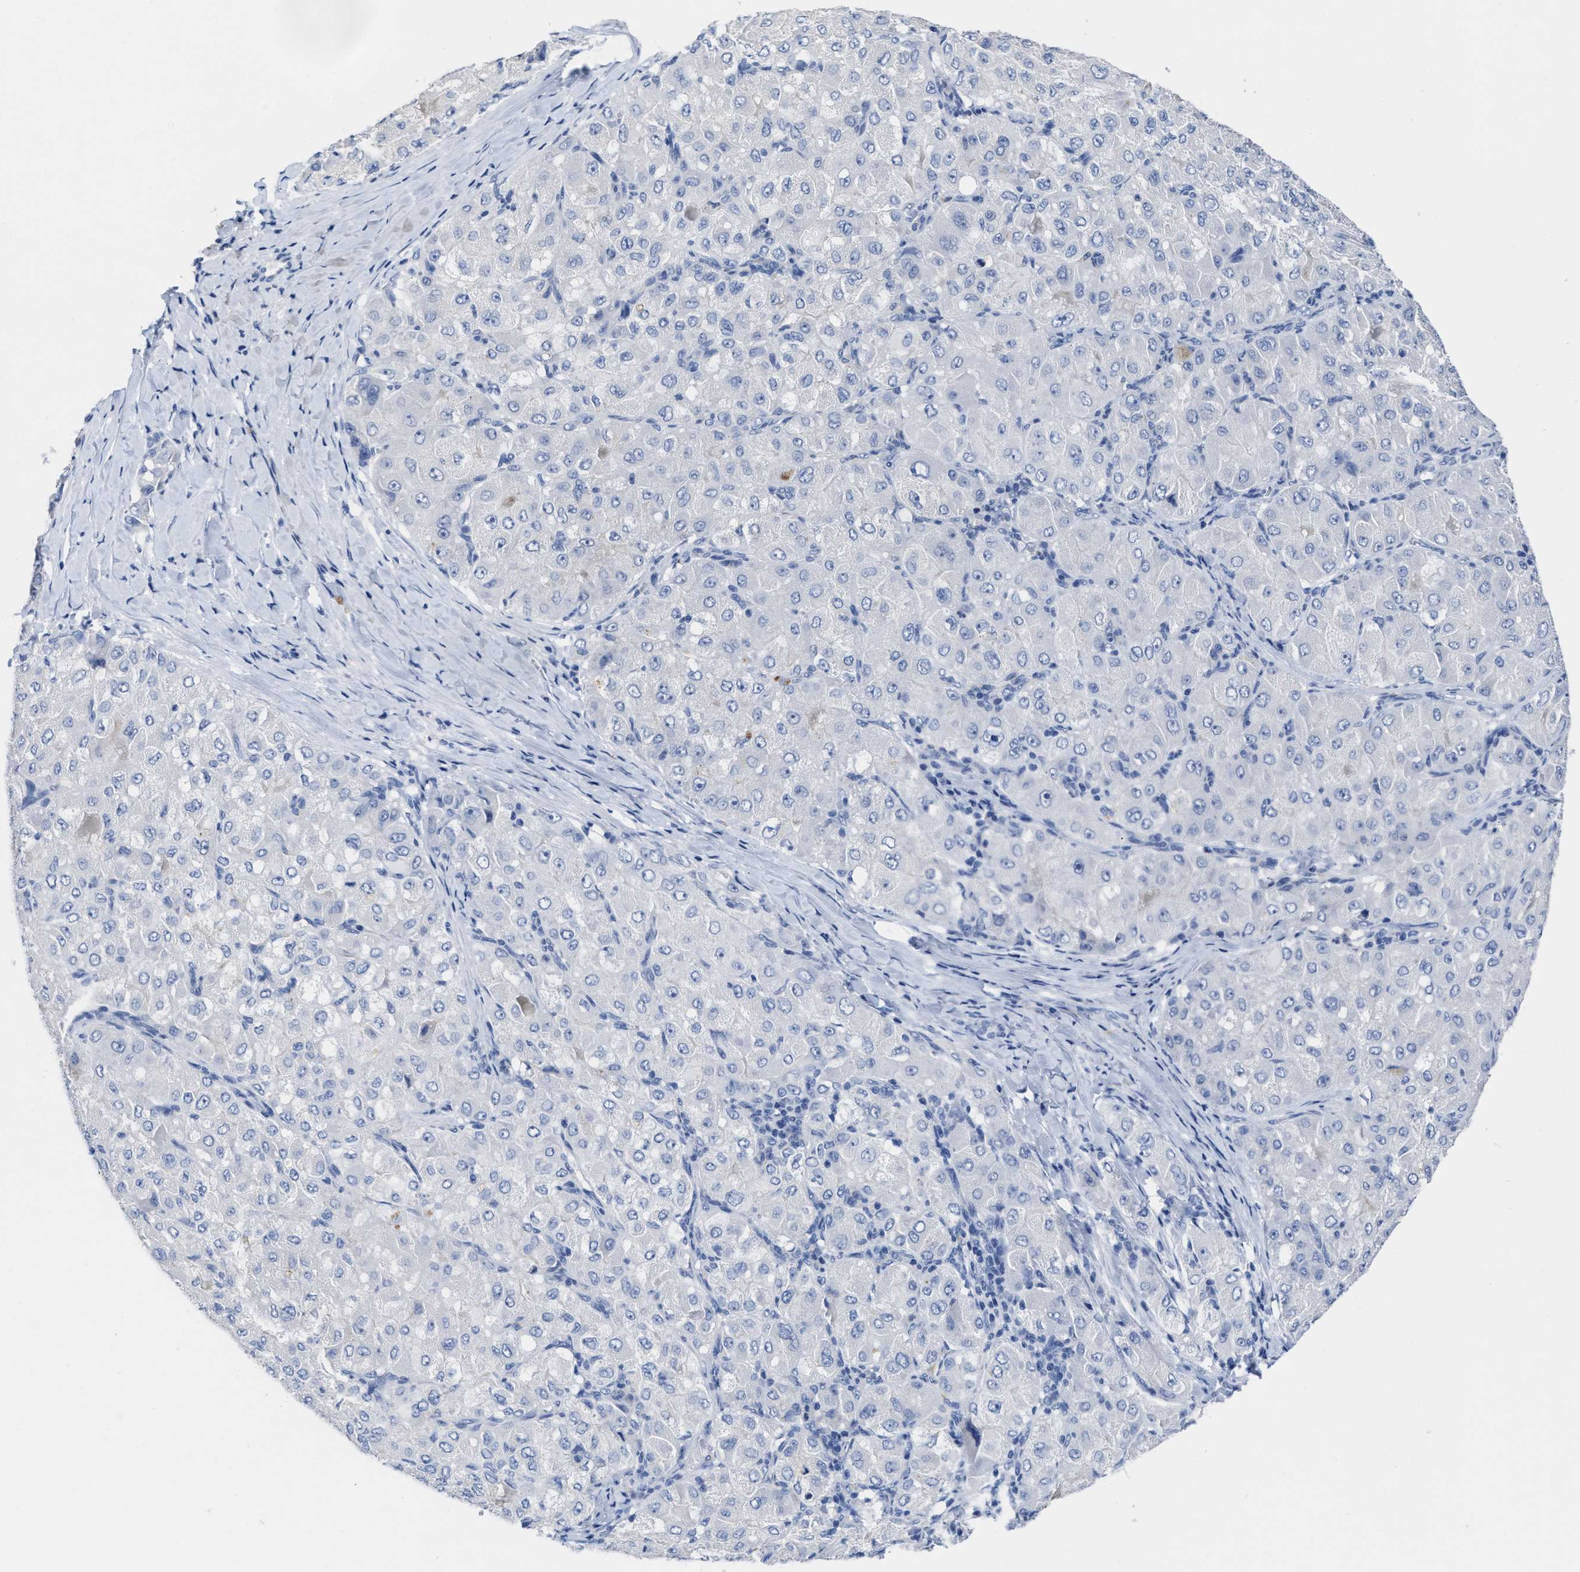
{"staining": {"intensity": "negative", "quantity": "none", "location": "none"}, "tissue": "liver cancer", "cell_type": "Tumor cells", "image_type": "cancer", "snomed": [{"axis": "morphology", "description": "Carcinoma, Hepatocellular, NOS"}, {"axis": "topography", "description": "Liver"}], "caption": "Immunohistochemistry of hepatocellular carcinoma (liver) reveals no expression in tumor cells.", "gene": "CEACAM5", "patient": {"sex": "male", "age": 80}}